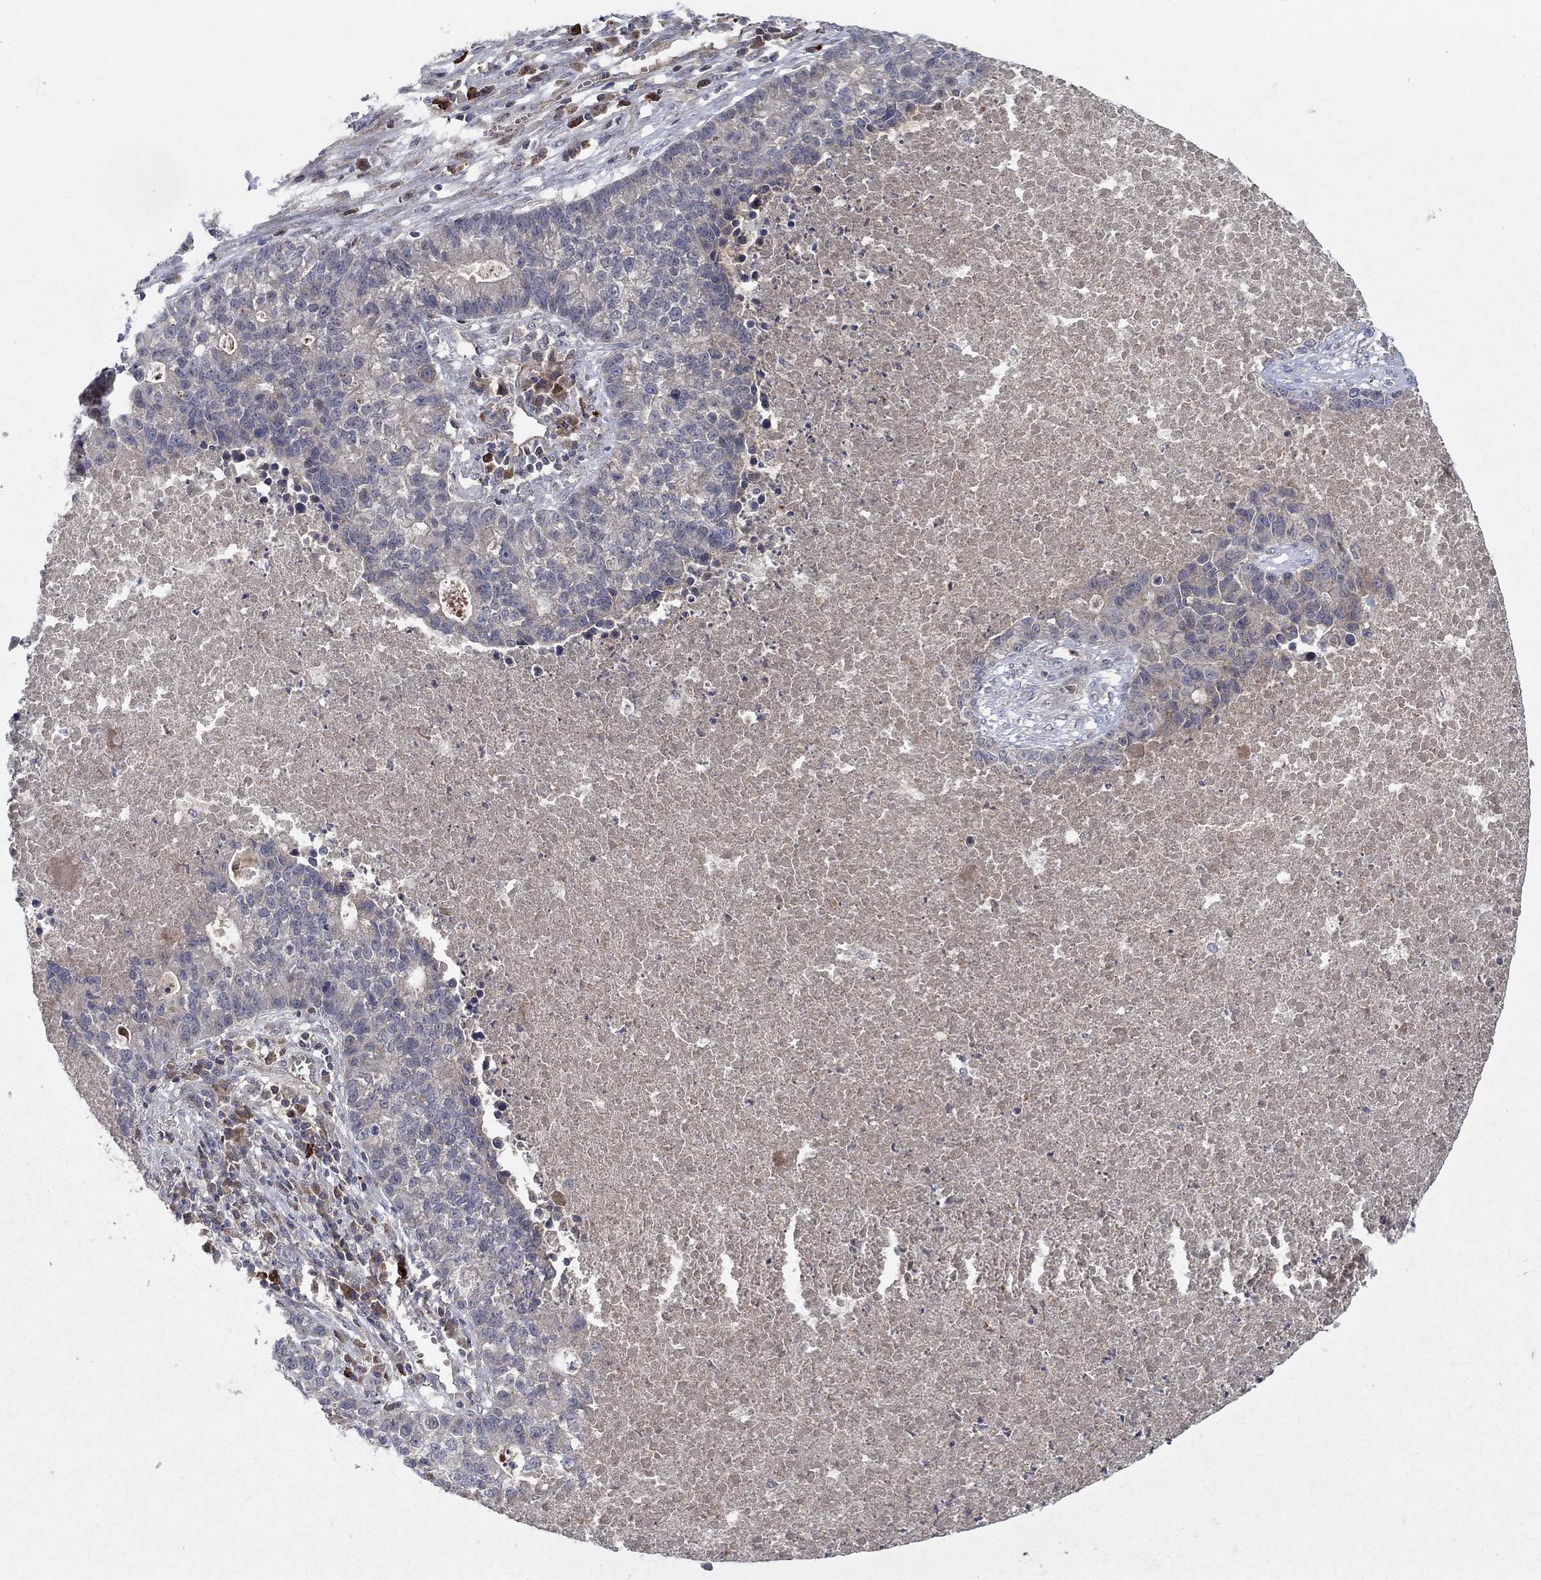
{"staining": {"intensity": "negative", "quantity": "none", "location": "none"}, "tissue": "lung cancer", "cell_type": "Tumor cells", "image_type": "cancer", "snomed": [{"axis": "morphology", "description": "Adenocarcinoma, NOS"}, {"axis": "topography", "description": "Lung"}], "caption": "DAB immunohistochemical staining of human adenocarcinoma (lung) exhibits no significant staining in tumor cells.", "gene": "IL4", "patient": {"sex": "male", "age": 57}}